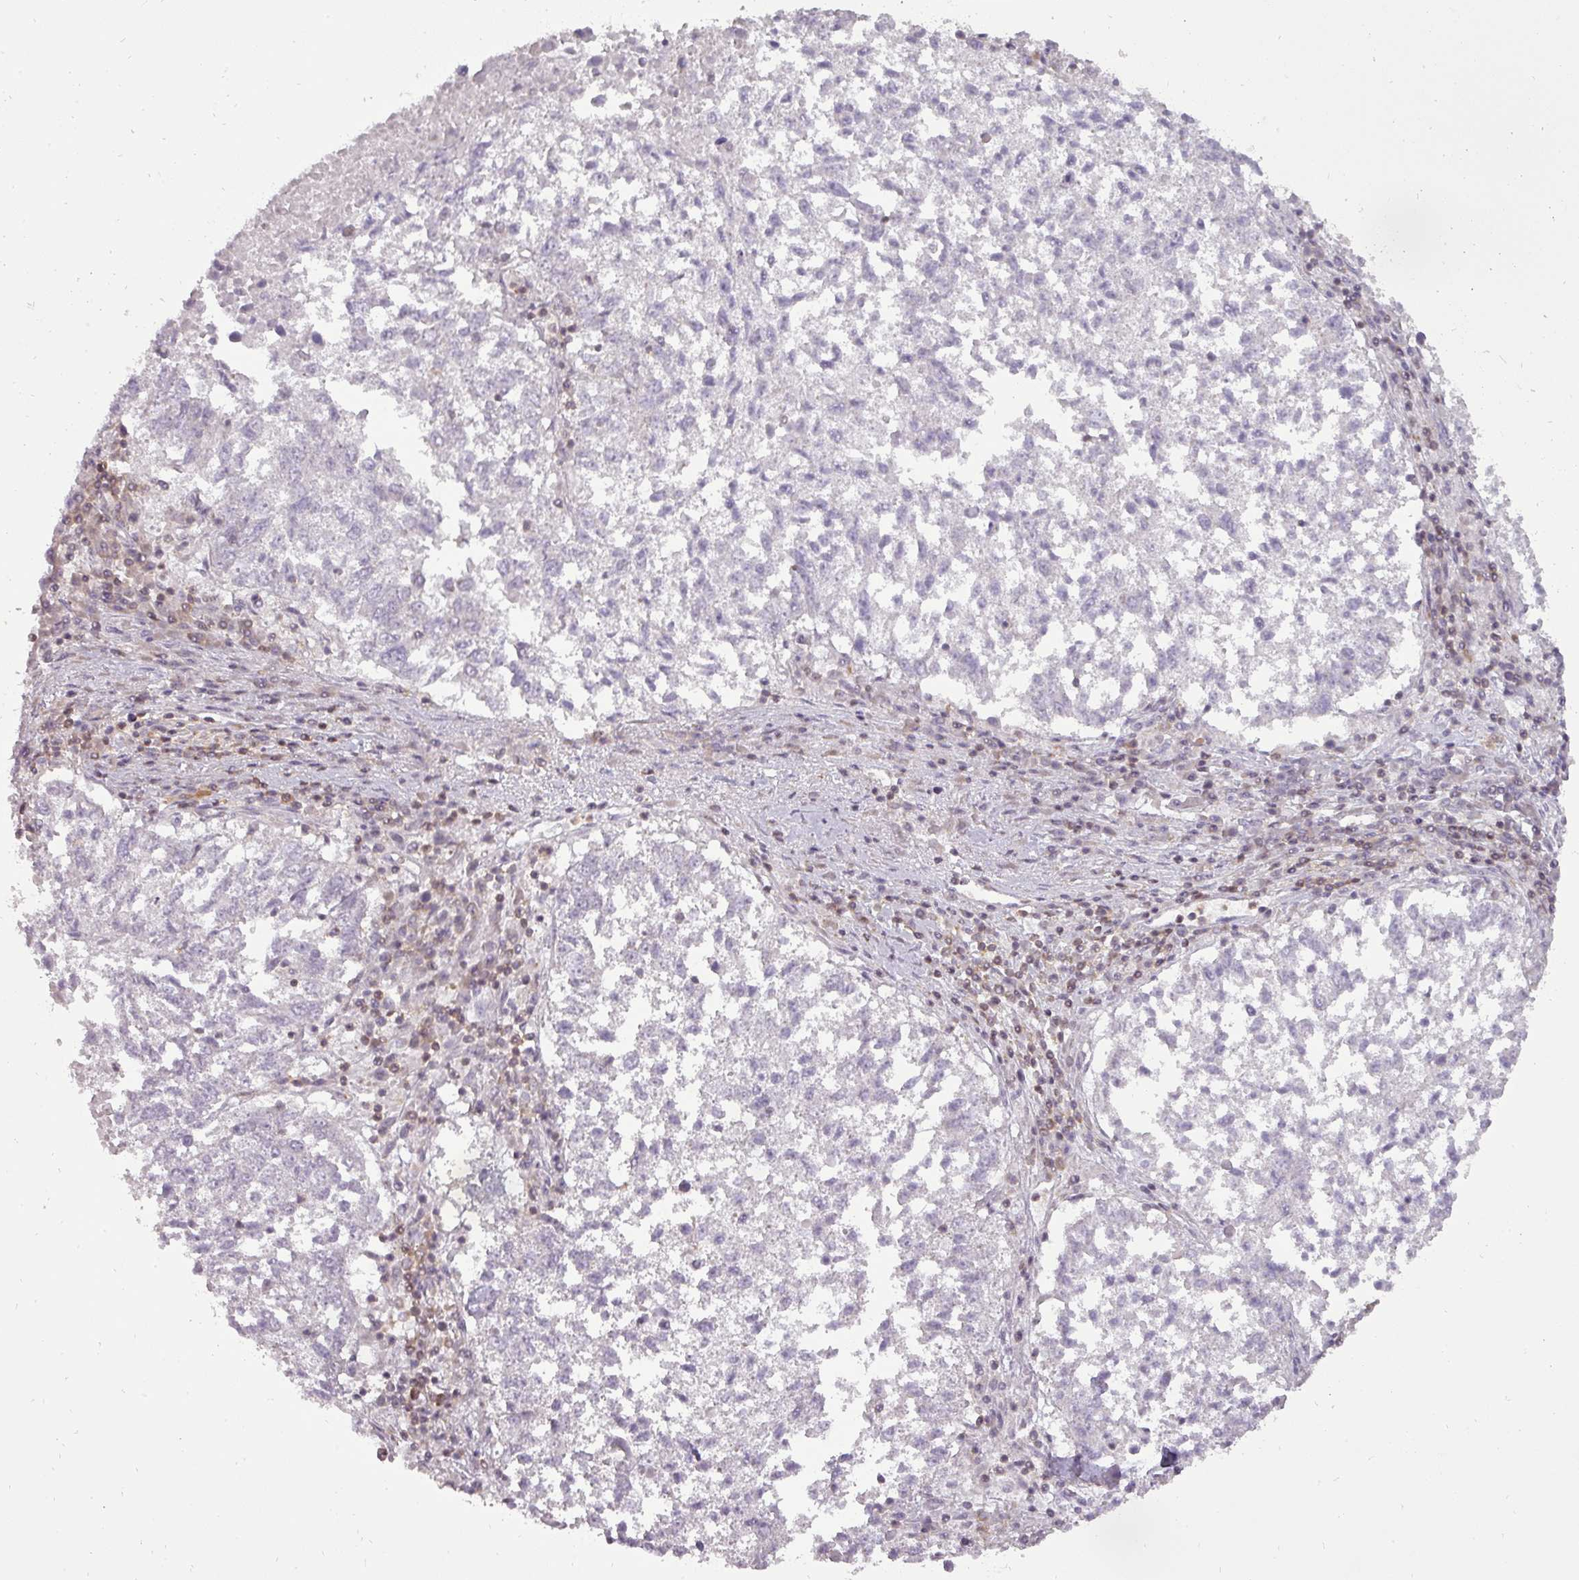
{"staining": {"intensity": "negative", "quantity": "none", "location": "none"}, "tissue": "lung cancer", "cell_type": "Tumor cells", "image_type": "cancer", "snomed": [{"axis": "morphology", "description": "Squamous cell carcinoma, NOS"}, {"axis": "topography", "description": "Lung"}], "caption": "Tumor cells show no significant expression in lung cancer.", "gene": "STK4", "patient": {"sex": "male", "age": 73}}